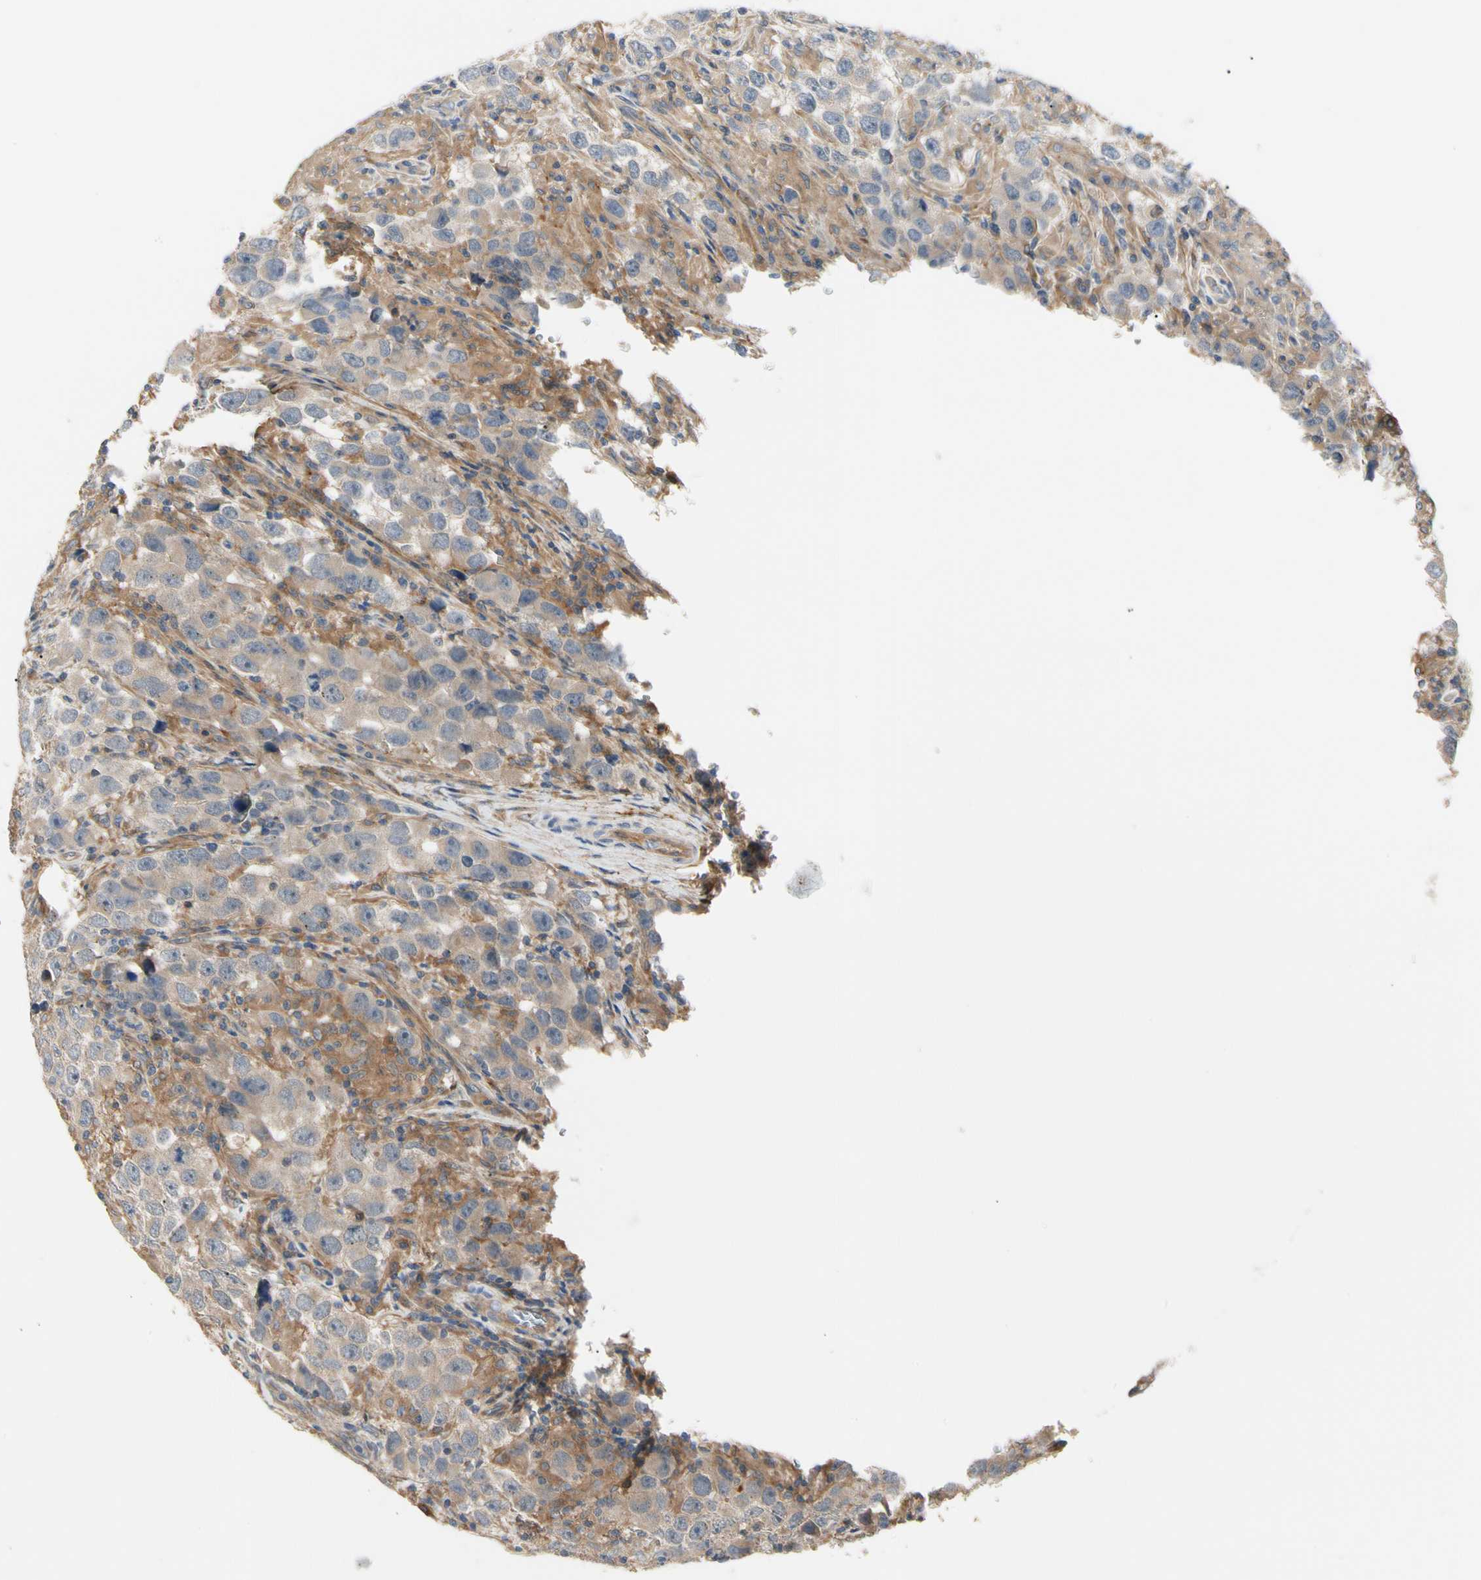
{"staining": {"intensity": "moderate", "quantity": ">75%", "location": "cytoplasmic/membranous"}, "tissue": "testis cancer", "cell_type": "Tumor cells", "image_type": "cancer", "snomed": [{"axis": "morphology", "description": "Carcinoma, Embryonal, NOS"}, {"axis": "topography", "description": "Testis"}], "caption": "Immunohistochemical staining of human testis cancer exhibits medium levels of moderate cytoplasmic/membranous staining in approximately >75% of tumor cells. The staining is performed using DAB brown chromogen to label protein expression. The nuclei are counter-stained blue using hematoxylin.", "gene": "F2R", "patient": {"sex": "male", "age": 21}}